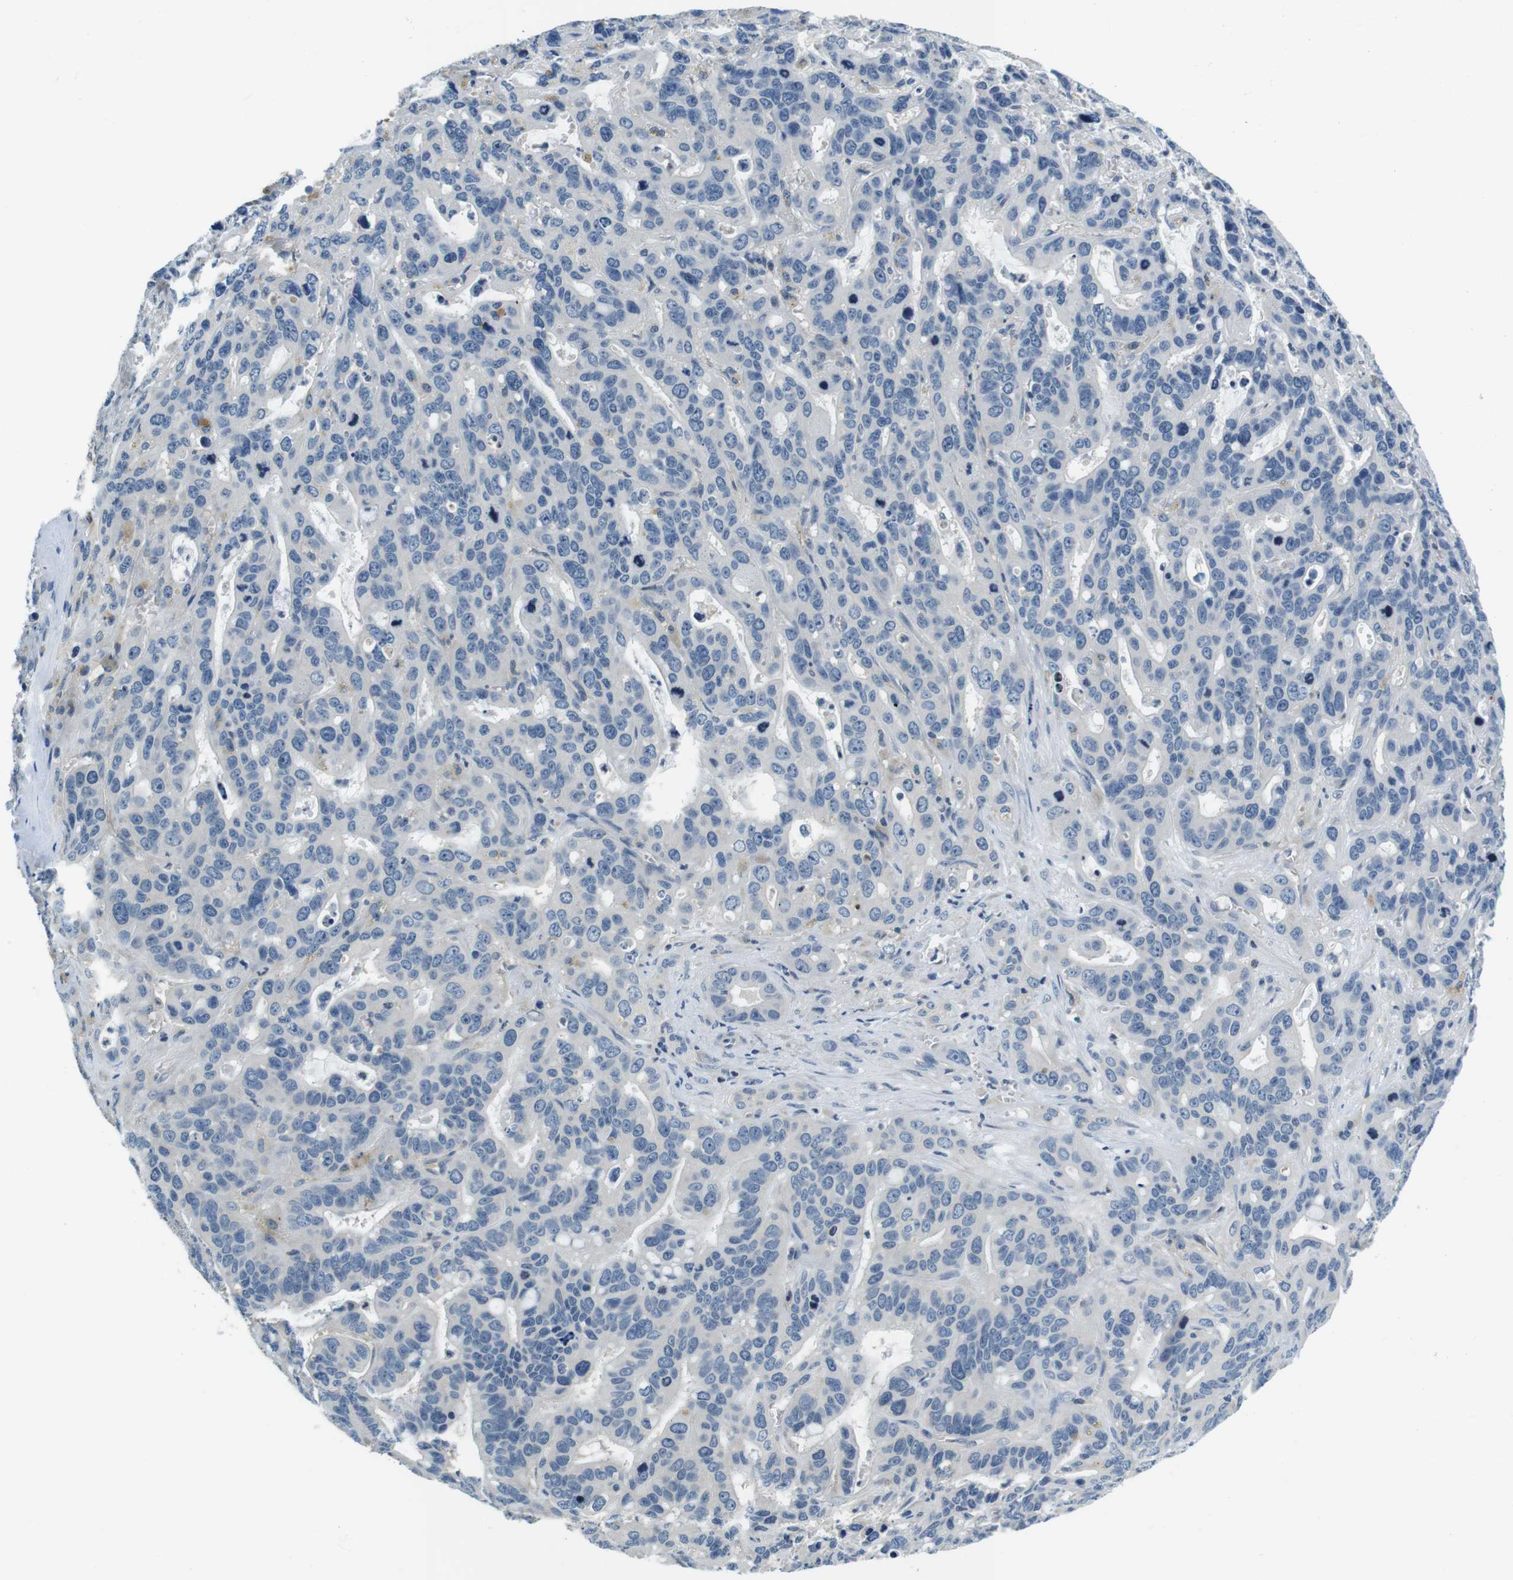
{"staining": {"intensity": "negative", "quantity": "none", "location": "none"}, "tissue": "liver cancer", "cell_type": "Tumor cells", "image_type": "cancer", "snomed": [{"axis": "morphology", "description": "Cholangiocarcinoma"}, {"axis": "topography", "description": "Liver"}], "caption": "Tumor cells are negative for protein expression in human liver cancer.", "gene": "KCNJ5", "patient": {"sex": "female", "age": 65}}